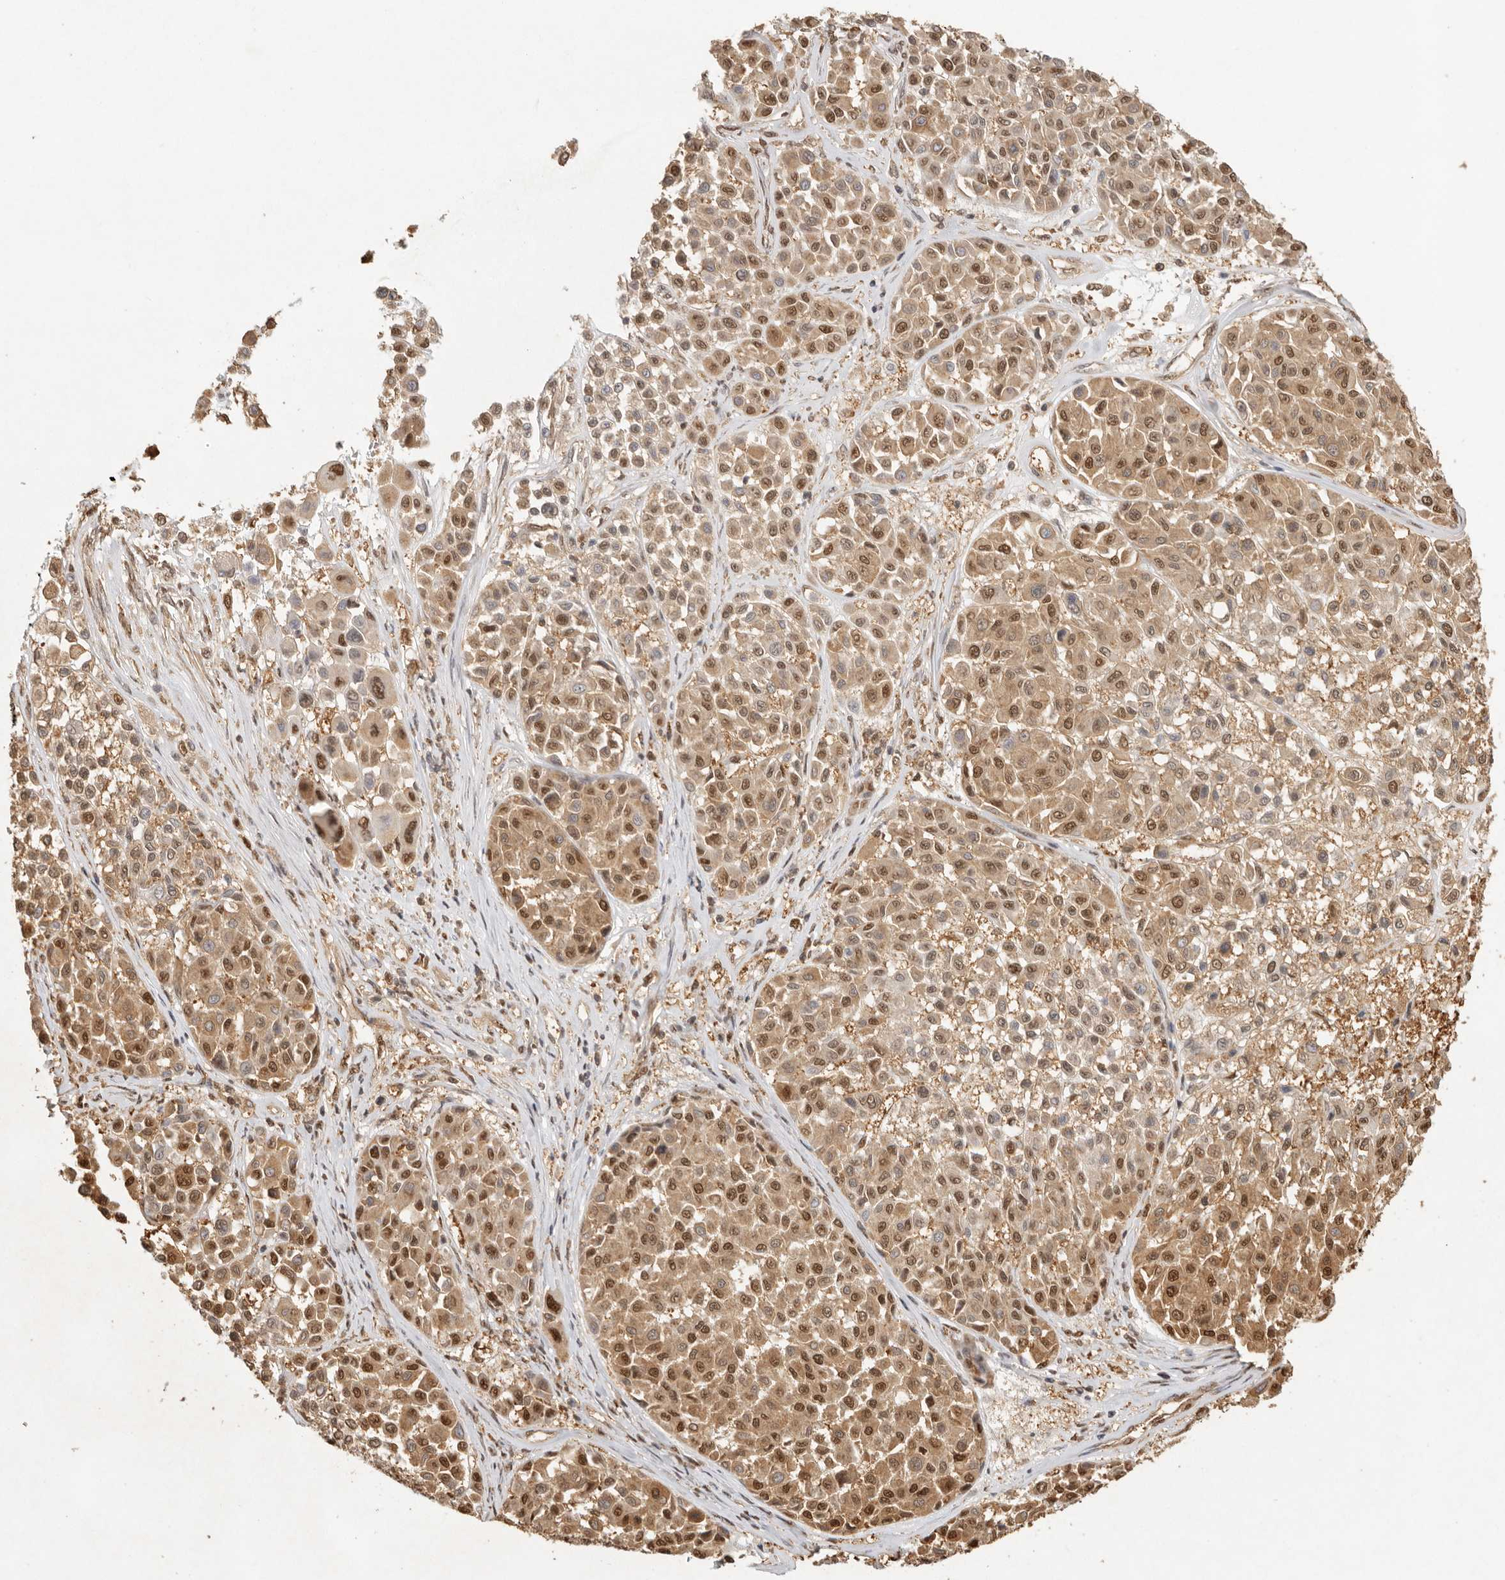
{"staining": {"intensity": "moderate", "quantity": ">75%", "location": "cytoplasmic/membranous,nuclear"}, "tissue": "melanoma", "cell_type": "Tumor cells", "image_type": "cancer", "snomed": [{"axis": "morphology", "description": "Malignant melanoma, Metastatic site"}, {"axis": "topography", "description": "Soft tissue"}], "caption": "High-magnification brightfield microscopy of malignant melanoma (metastatic site) stained with DAB (brown) and counterstained with hematoxylin (blue). tumor cells exhibit moderate cytoplasmic/membranous and nuclear expression is seen in approximately>75% of cells.", "gene": "PSMA5", "patient": {"sex": "male", "age": 41}}